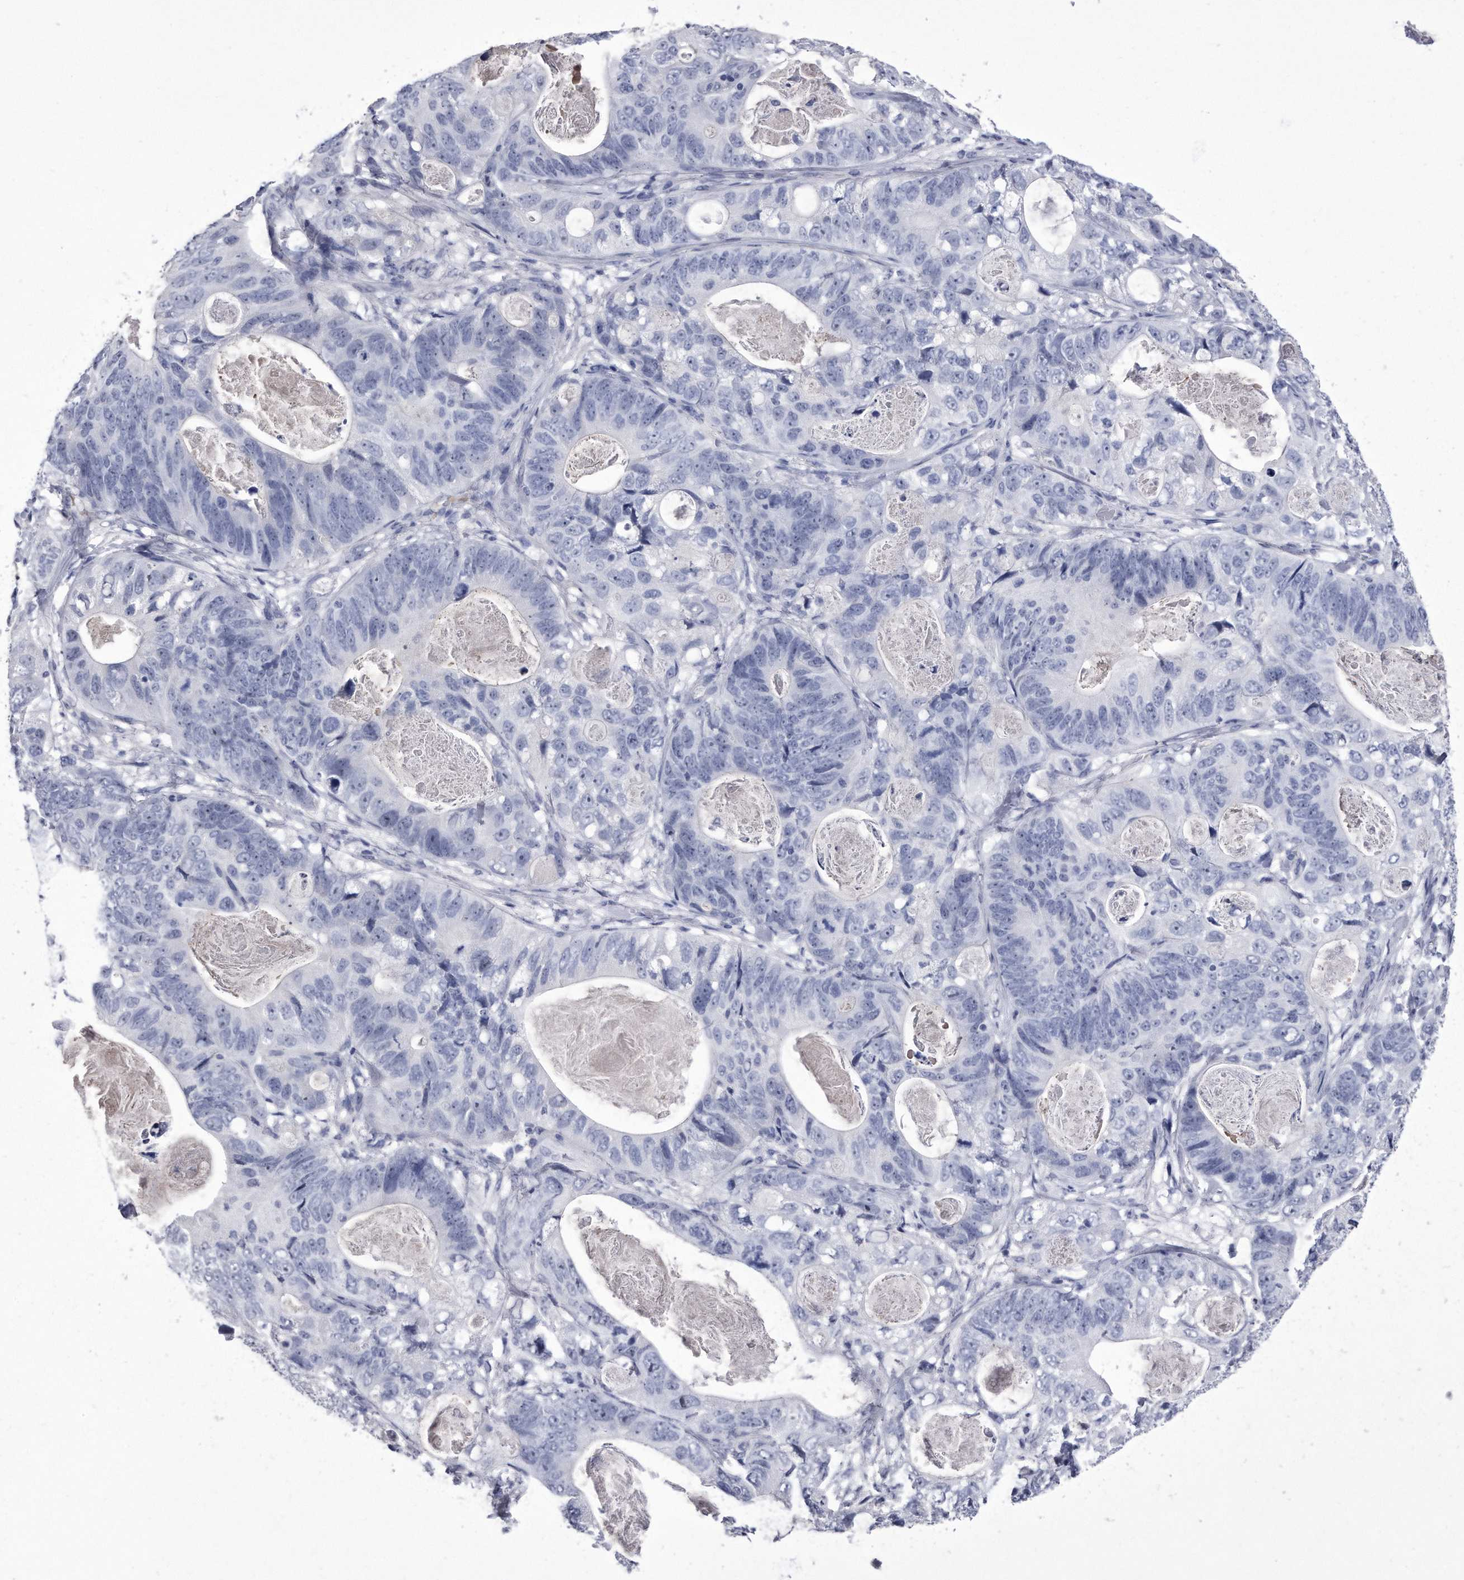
{"staining": {"intensity": "negative", "quantity": "none", "location": "none"}, "tissue": "stomach cancer", "cell_type": "Tumor cells", "image_type": "cancer", "snomed": [{"axis": "morphology", "description": "Normal tissue, NOS"}, {"axis": "morphology", "description": "Adenocarcinoma, NOS"}, {"axis": "topography", "description": "Stomach"}], "caption": "This is an immunohistochemistry micrograph of stomach cancer (adenocarcinoma). There is no positivity in tumor cells.", "gene": "KCTD8", "patient": {"sex": "female", "age": 89}}